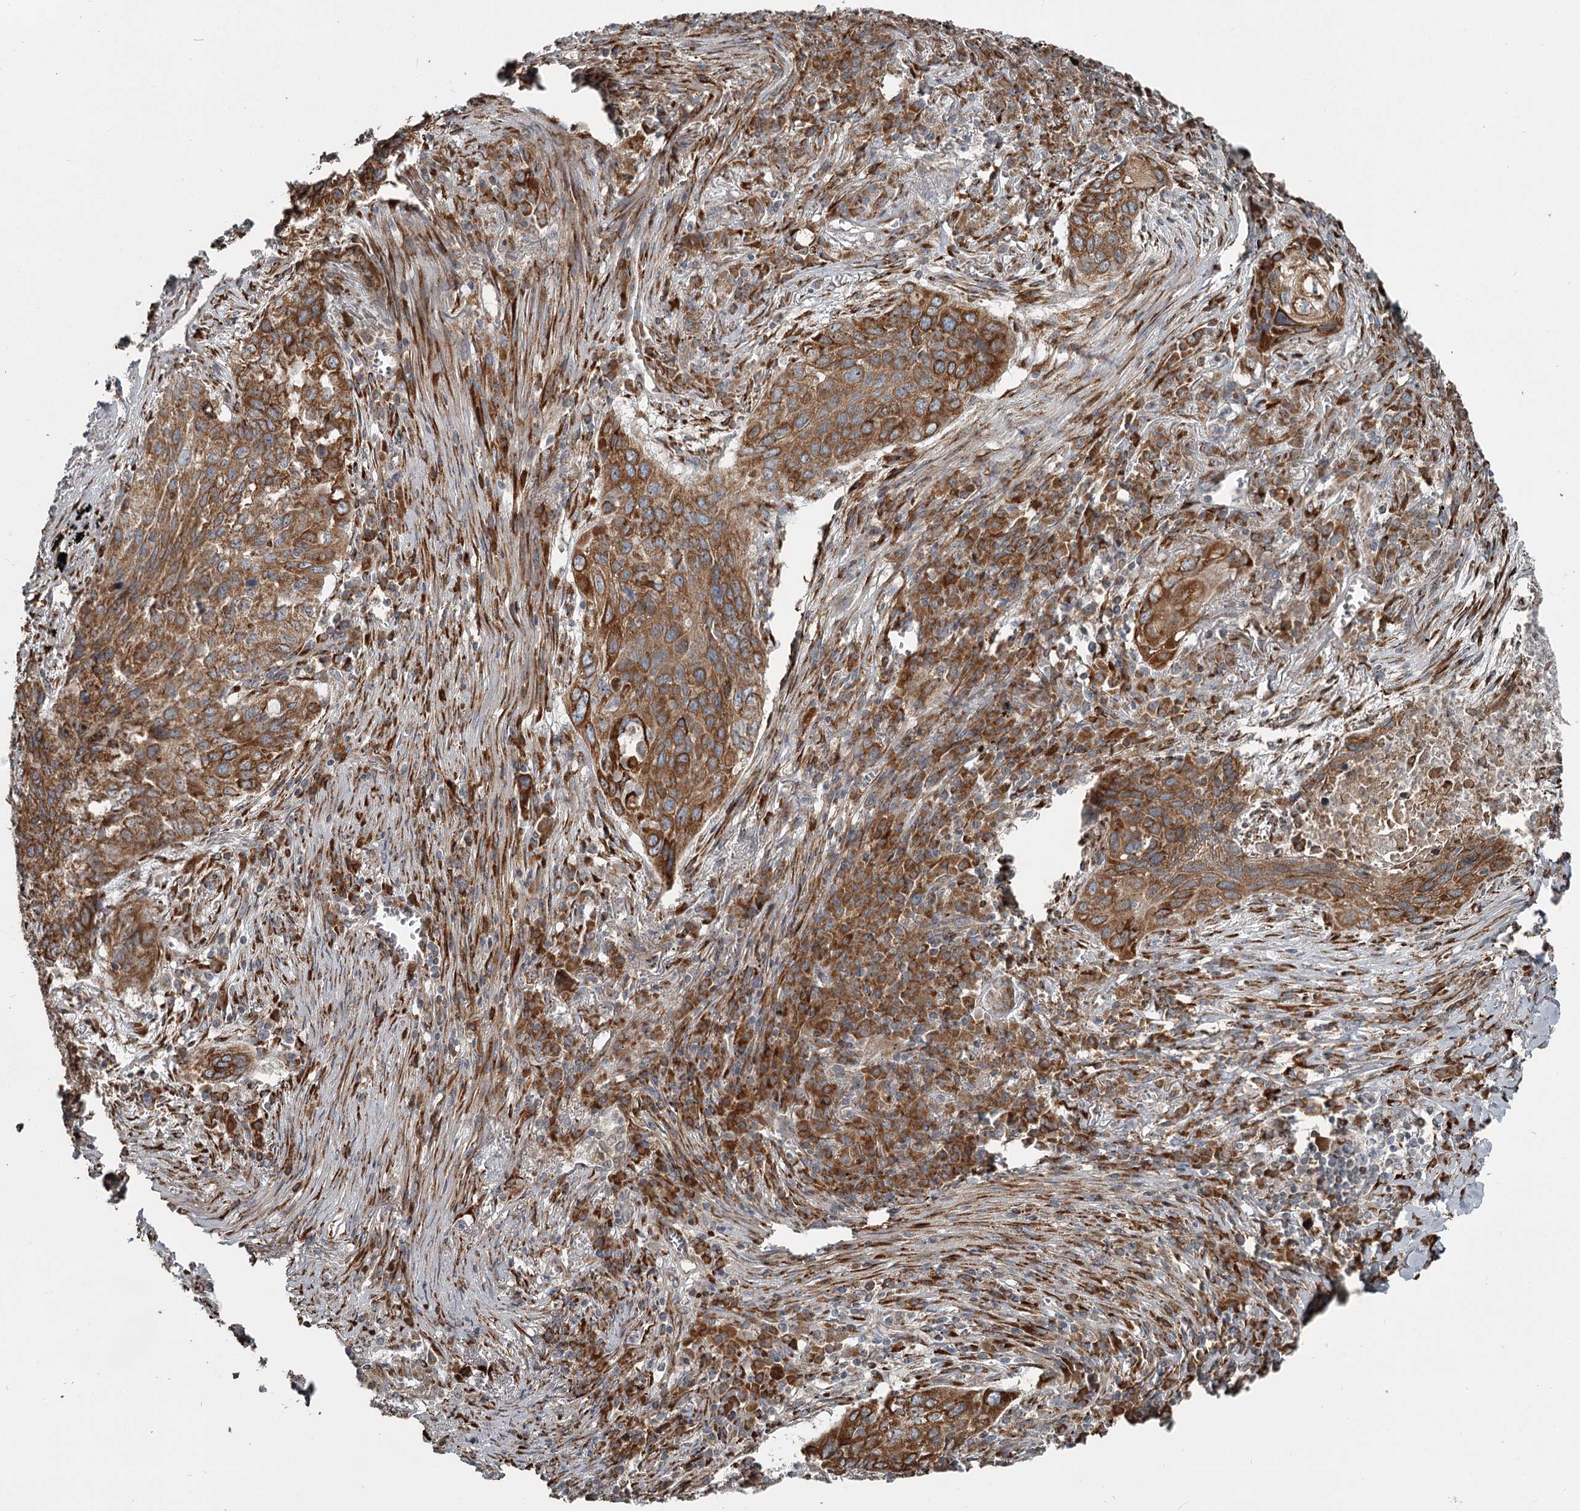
{"staining": {"intensity": "moderate", "quantity": ">75%", "location": "cytoplasmic/membranous"}, "tissue": "lung cancer", "cell_type": "Tumor cells", "image_type": "cancer", "snomed": [{"axis": "morphology", "description": "Squamous cell carcinoma, NOS"}, {"axis": "topography", "description": "Lung"}], "caption": "Human squamous cell carcinoma (lung) stained with a brown dye displays moderate cytoplasmic/membranous positive expression in about >75% of tumor cells.", "gene": "RASSF8", "patient": {"sex": "female", "age": 63}}